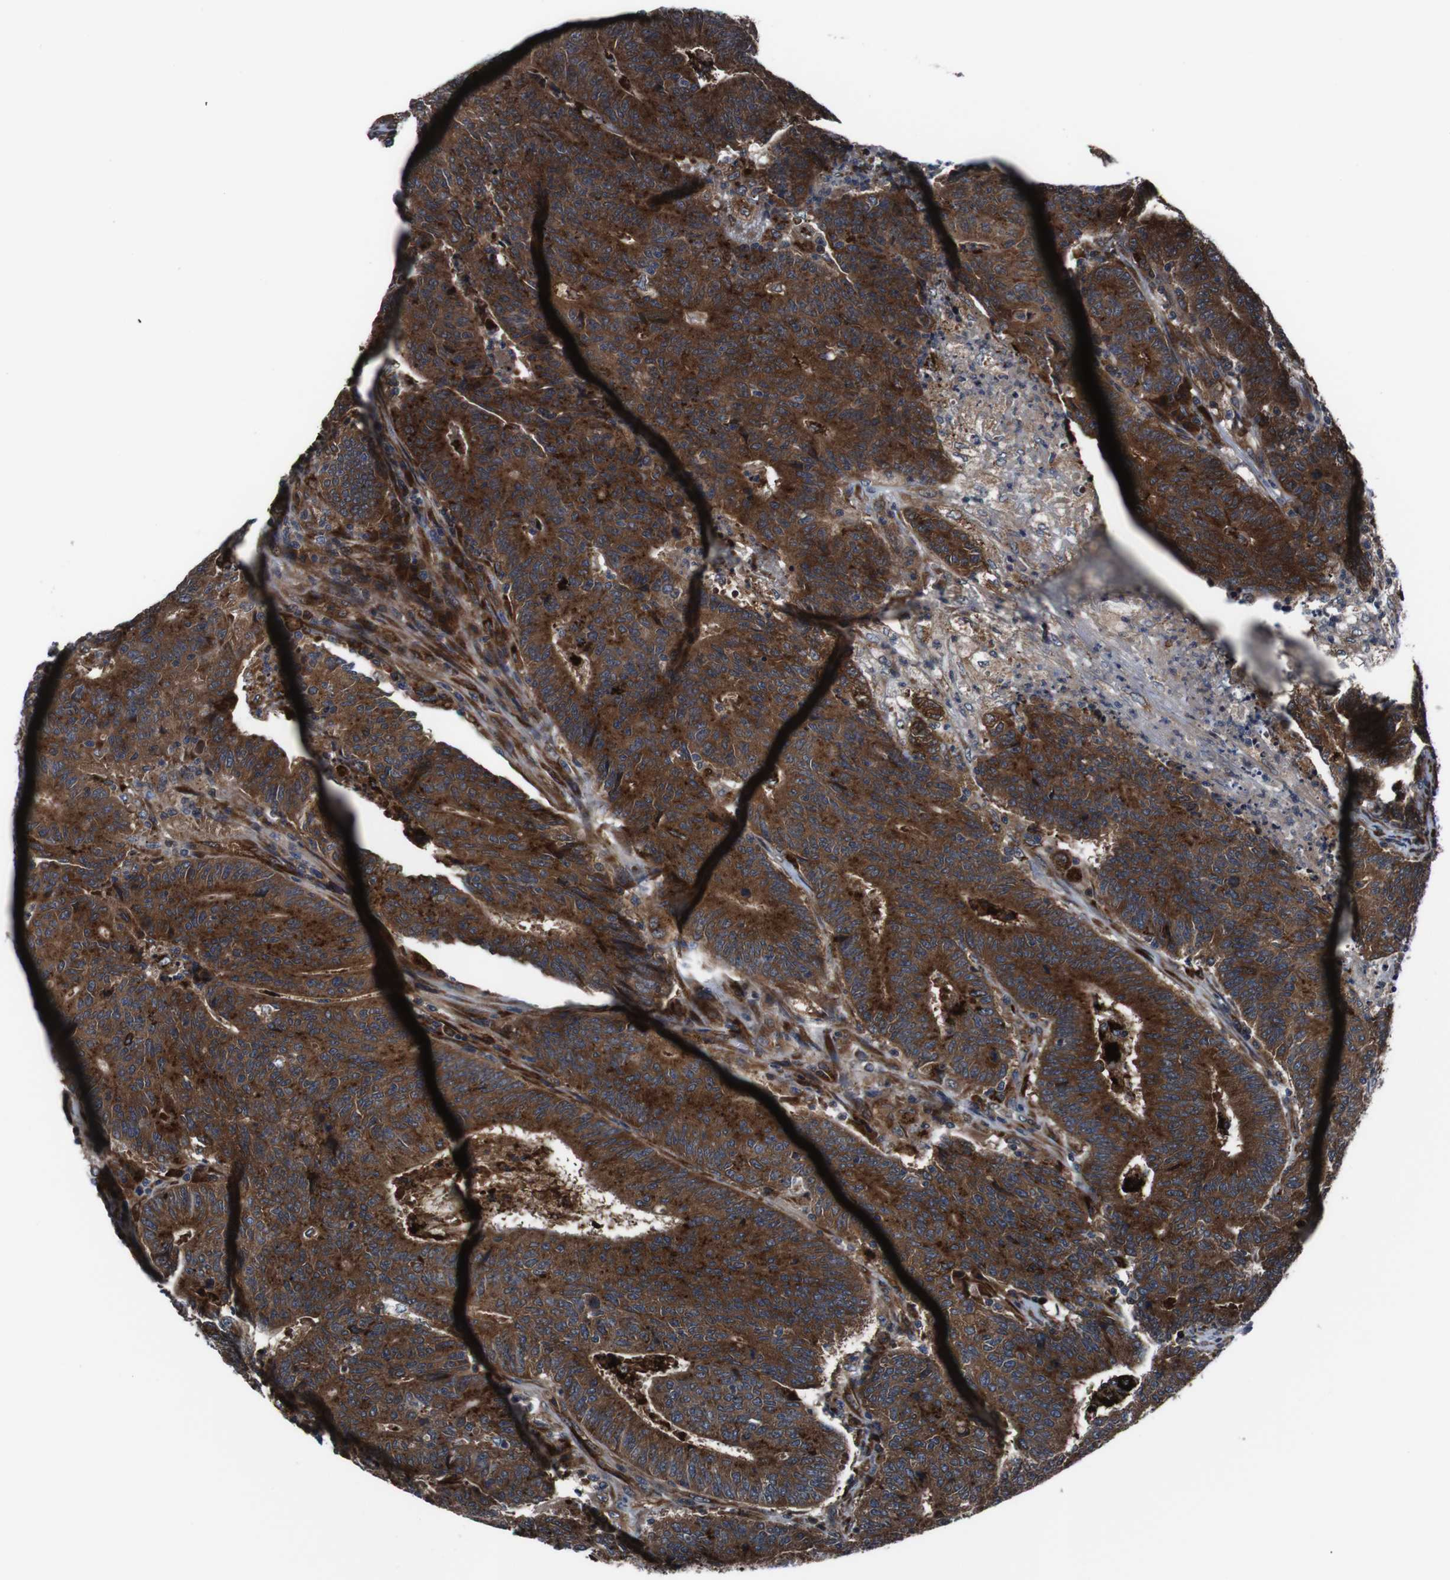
{"staining": {"intensity": "strong", "quantity": ">75%", "location": "cytoplasmic/membranous"}, "tissue": "colorectal cancer", "cell_type": "Tumor cells", "image_type": "cancer", "snomed": [{"axis": "morphology", "description": "Normal tissue, NOS"}, {"axis": "morphology", "description": "Adenocarcinoma, NOS"}, {"axis": "topography", "description": "Colon"}], "caption": "A photomicrograph of colorectal cancer (adenocarcinoma) stained for a protein exhibits strong cytoplasmic/membranous brown staining in tumor cells.", "gene": "EIF4A2", "patient": {"sex": "female", "age": 75}}